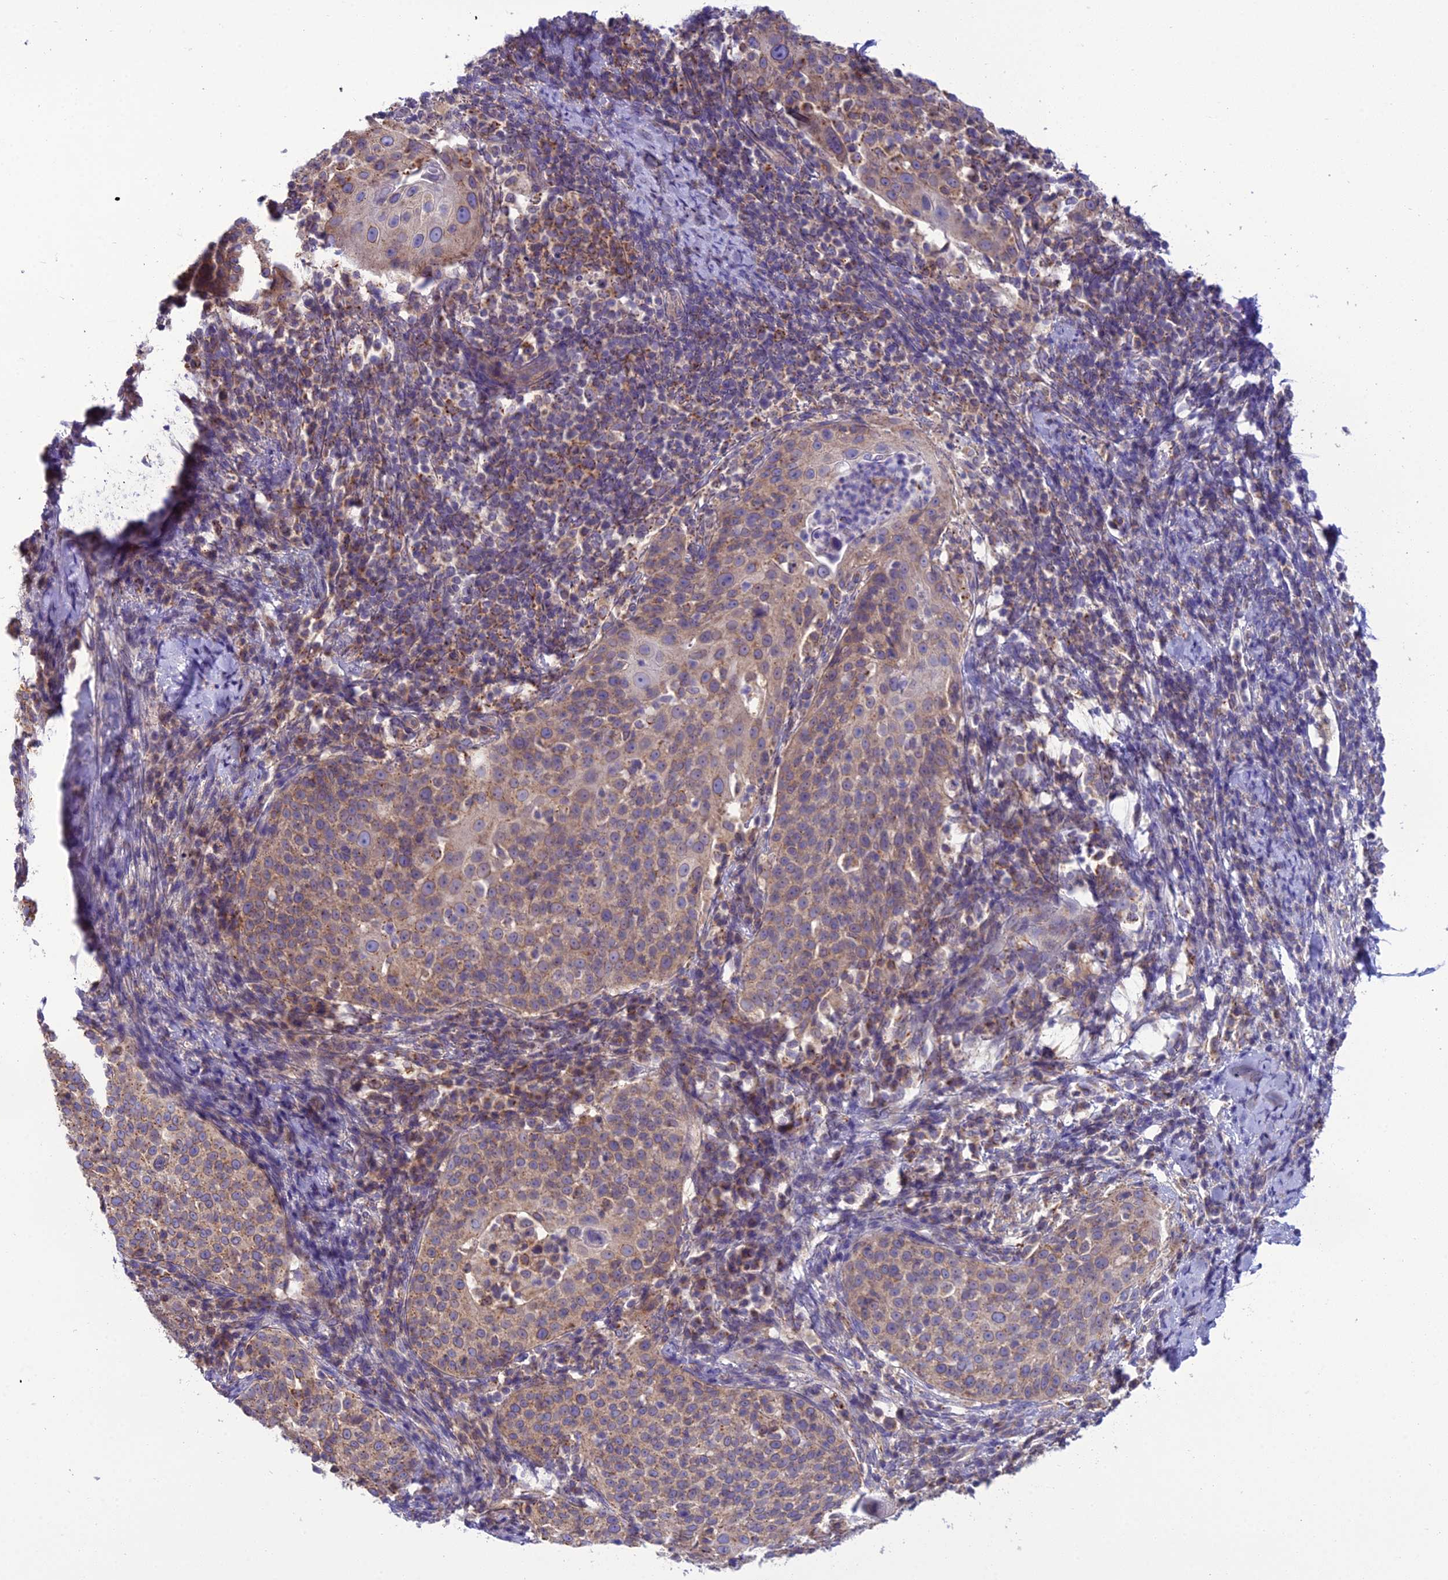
{"staining": {"intensity": "weak", "quantity": ">75%", "location": "cytoplasmic/membranous"}, "tissue": "cervical cancer", "cell_type": "Tumor cells", "image_type": "cancer", "snomed": [{"axis": "morphology", "description": "Squamous cell carcinoma, NOS"}, {"axis": "topography", "description": "Cervix"}], "caption": "Cervical squamous cell carcinoma was stained to show a protein in brown. There is low levels of weak cytoplasmic/membranous staining in approximately >75% of tumor cells. (DAB (3,3'-diaminobenzidine) IHC with brightfield microscopy, high magnification).", "gene": "GOLPH3", "patient": {"sex": "female", "age": 57}}